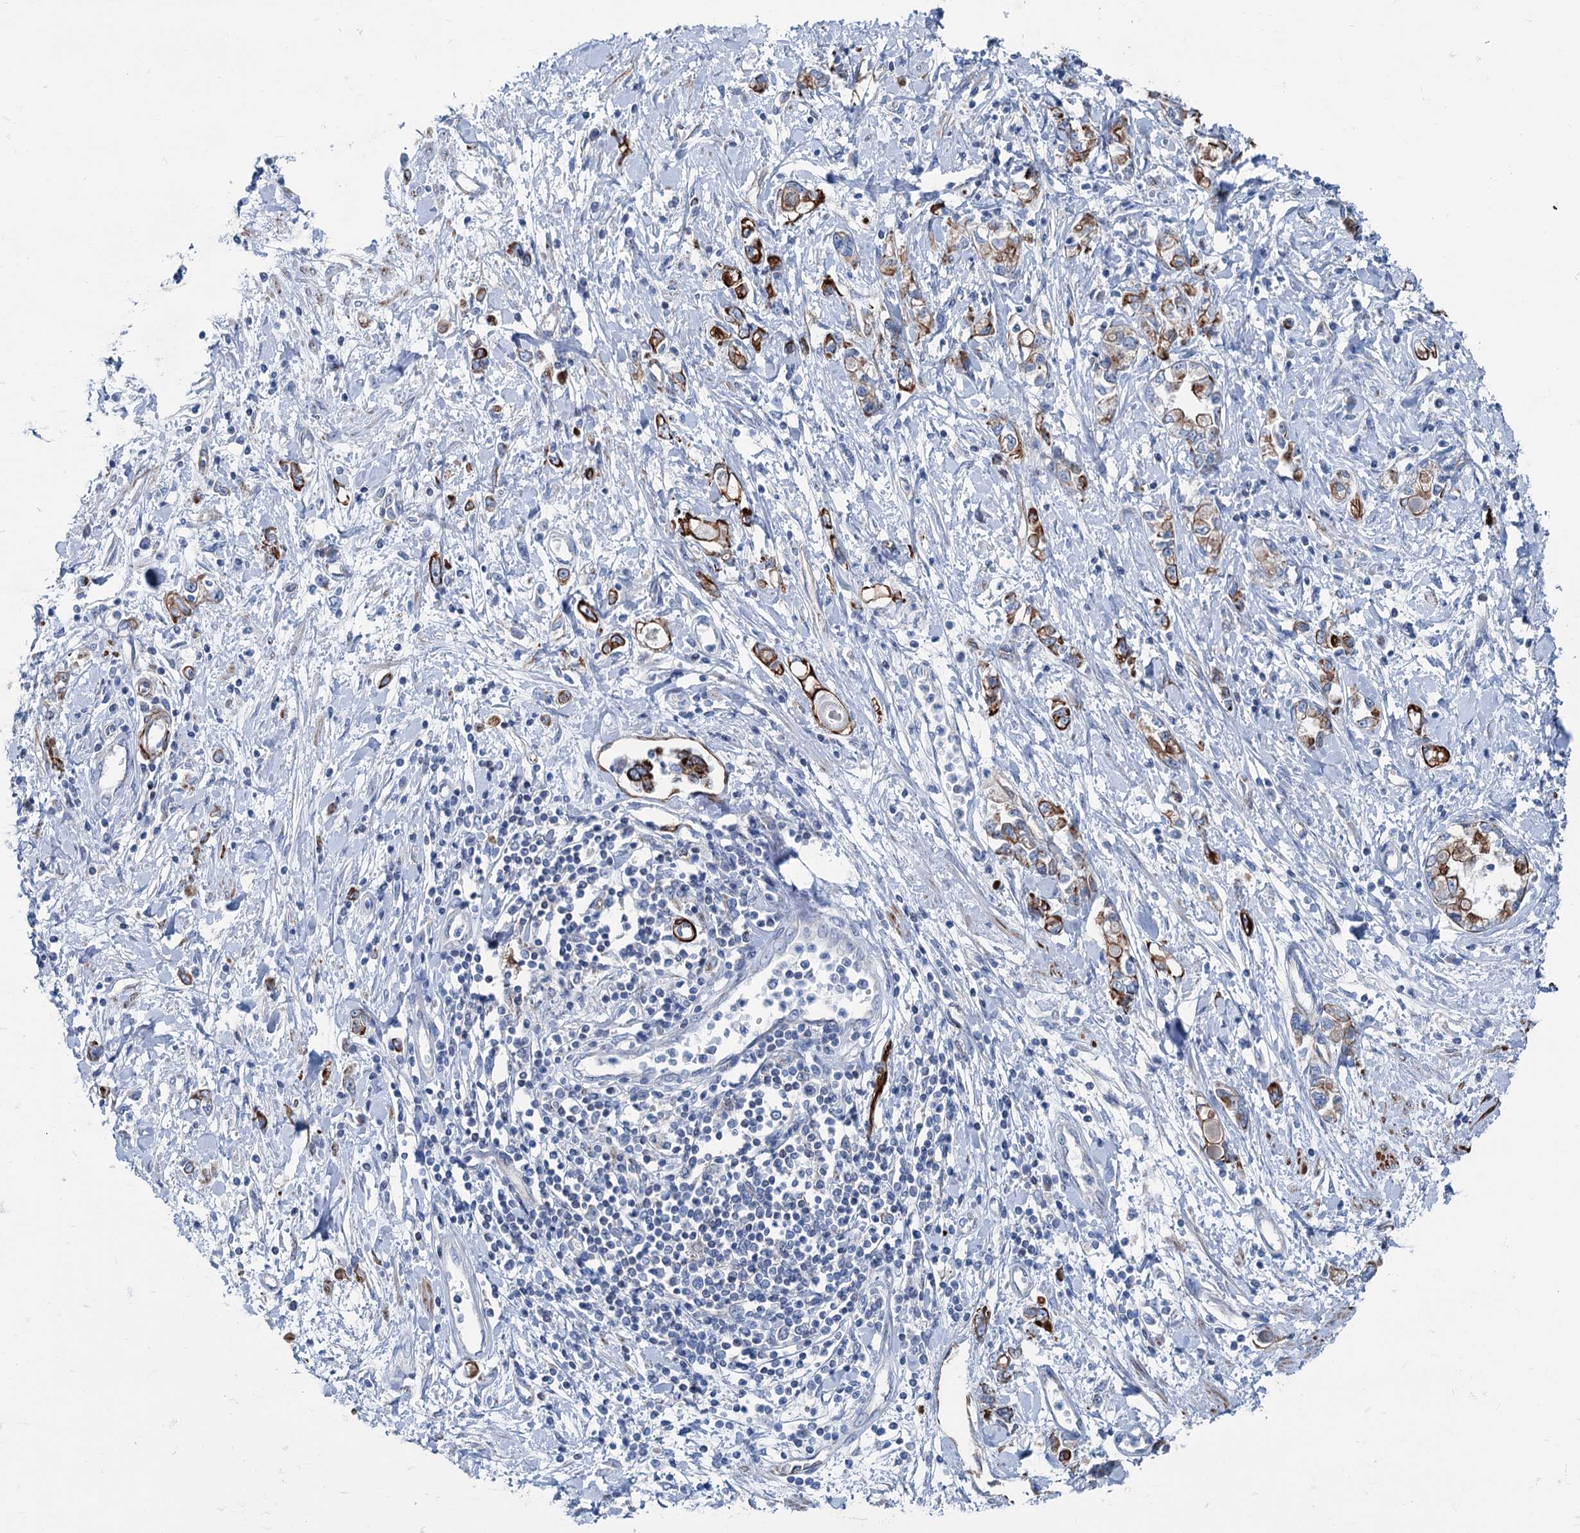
{"staining": {"intensity": "strong", "quantity": "<25%", "location": "cytoplasmic/membranous"}, "tissue": "stomach cancer", "cell_type": "Tumor cells", "image_type": "cancer", "snomed": [{"axis": "morphology", "description": "Adenocarcinoma, NOS"}, {"axis": "topography", "description": "Stomach"}], "caption": "The image exhibits immunohistochemical staining of stomach adenocarcinoma. There is strong cytoplasmic/membranous expression is appreciated in about <25% of tumor cells. (Brightfield microscopy of DAB IHC at high magnification).", "gene": "CALCOCO1", "patient": {"sex": "female", "age": 76}}